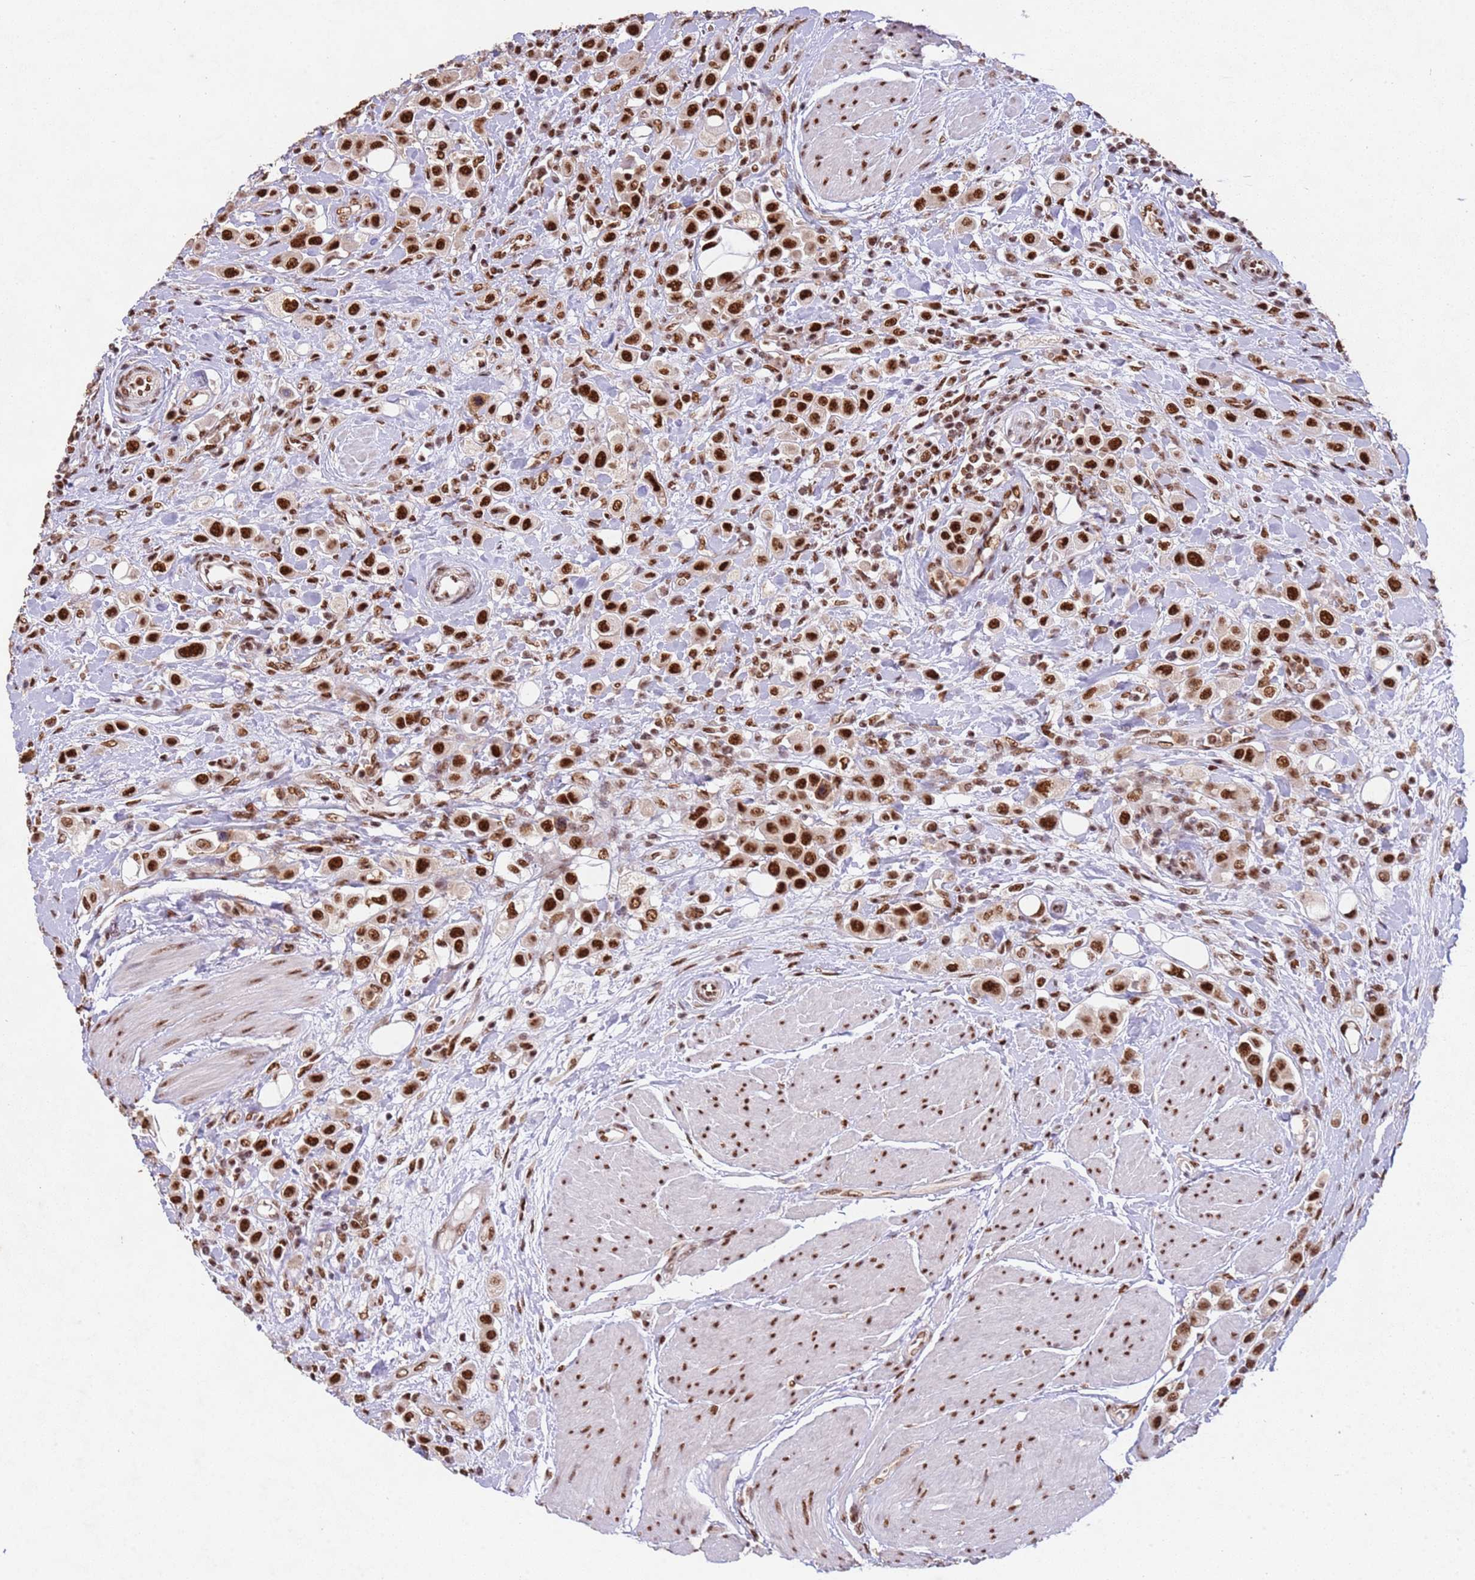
{"staining": {"intensity": "strong", "quantity": ">75%", "location": "nuclear"}, "tissue": "urothelial cancer", "cell_type": "Tumor cells", "image_type": "cancer", "snomed": [{"axis": "morphology", "description": "Urothelial carcinoma, High grade"}, {"axis": "topography", "description": "Urinary bladder"}], "caption": "Urothelial cancer tissue reveals strong nuclear positivity in about >75% of tumor cells, visualized by immunohistochemistry.", "gene": "ESF1", "patient": {"sex": "male", "age": 50}}